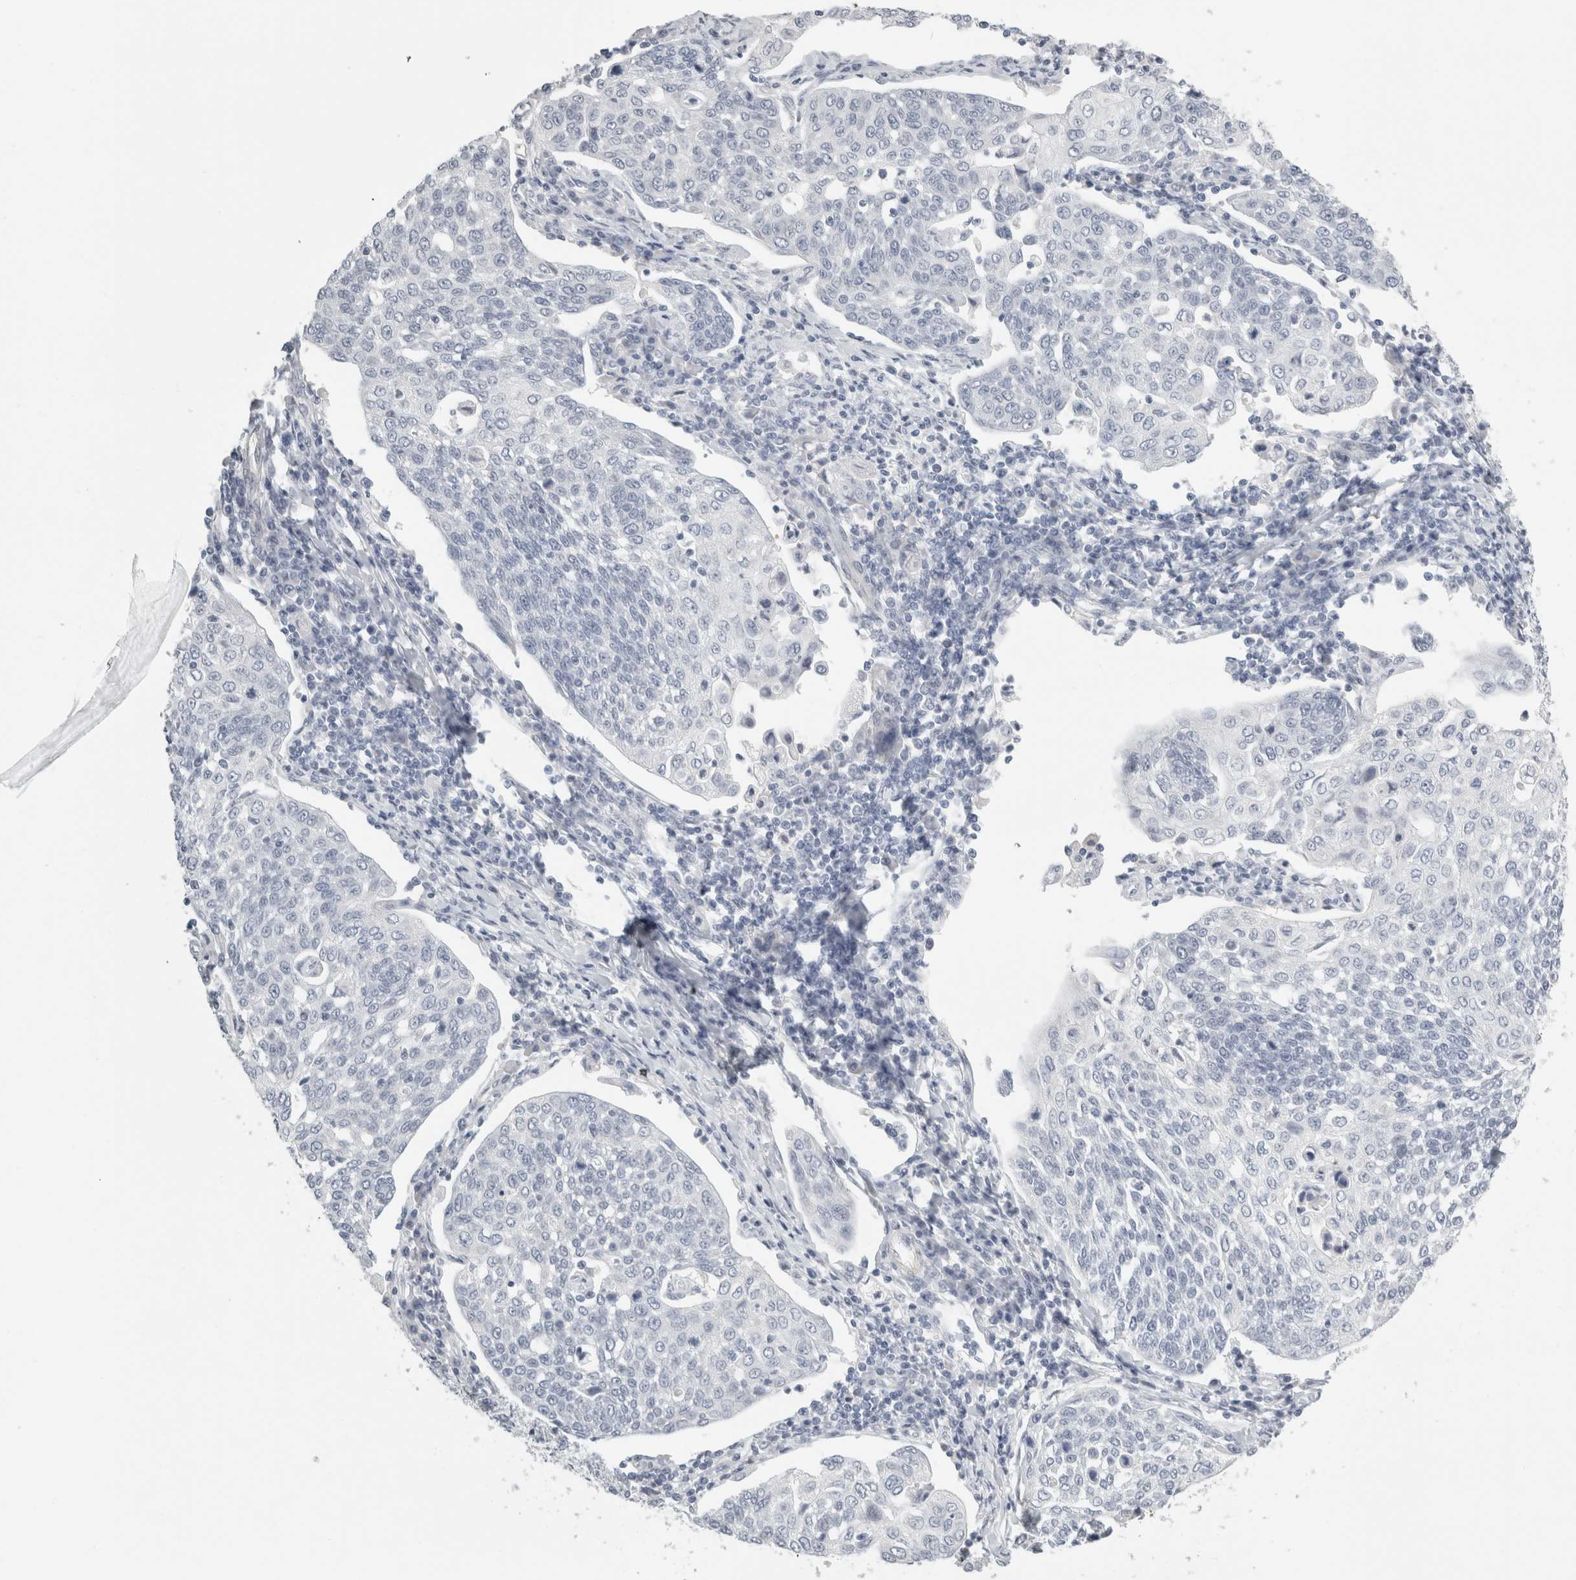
{"staining": {"intensity": "negative", "quantity": "none", "location": "none"}, "tissue": "cervical cancer", "cell_type": "Tumor cells", "image_type": "cancer", "snomed": [{"axis": "morphology", "description": "Squamous cell carcinoma, NOS"}, {"axis": "topography", "description": "Cervix"}], "caption": "Immunohistochemical staining of human cervical squamous cell carcinoma shows no significant staining in tumor cells. Nuclei are stained in blue.", "gene": "FBLIM1", "patient": {"sex": "female", "age": 34}}